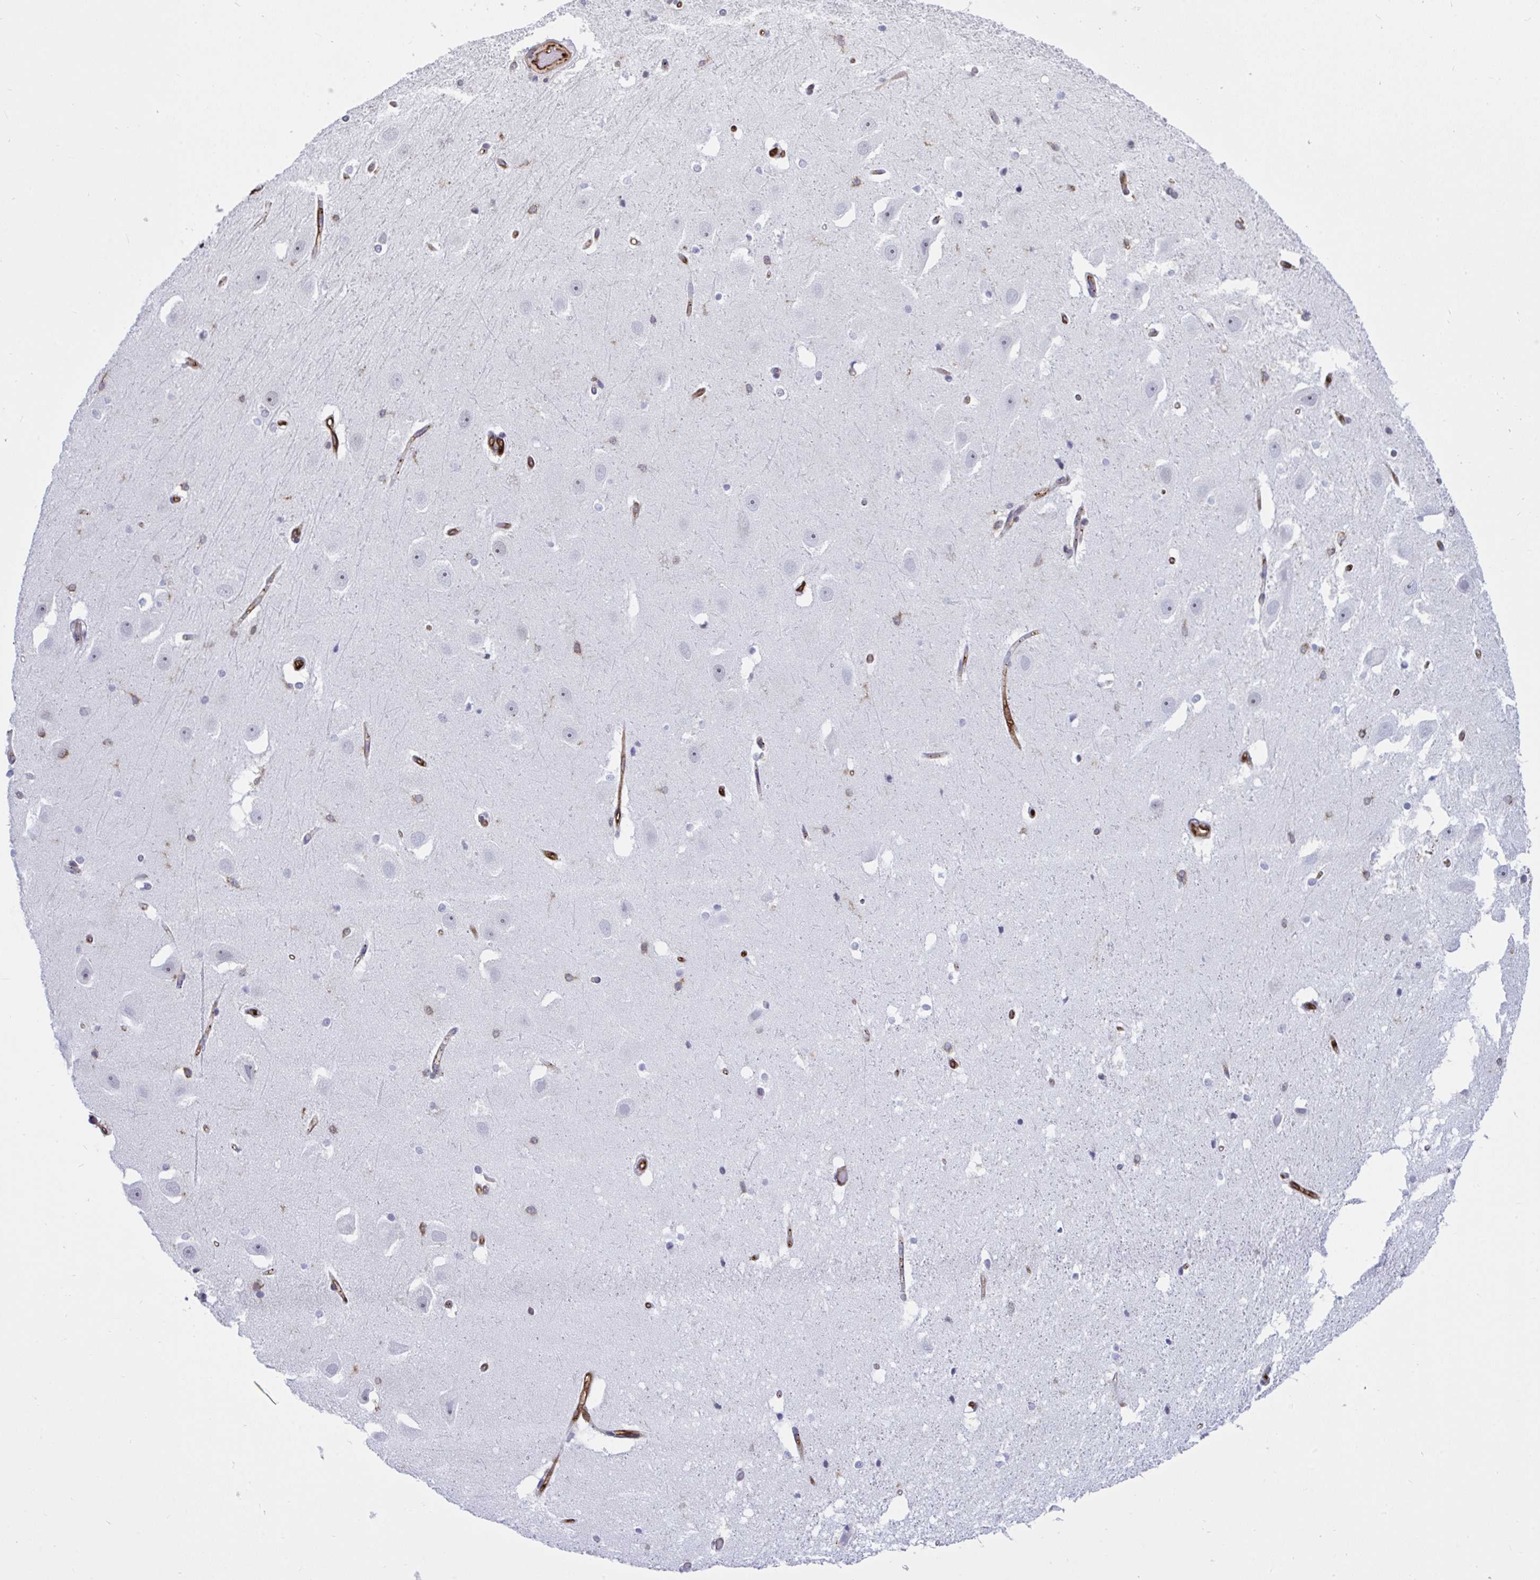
{"staining": {"intensity": "negative", "quantity": "none", "location": "none"}, "tissue": "hippocampus", "cell_type": "Glial cells", "image_type": "normal", "snomed": [{"axis": "morphology", "description": "Normal tissue, NOS"}, {"axis": "topography", "description": "Hippocampus"}], "caption": "IHC histopathology image of unremarkable human hippocampus stained for a protein (brown), which shows no expression in glial cells.", "gene": "EML1", "patient": {"sex": "male", "age": 63}}